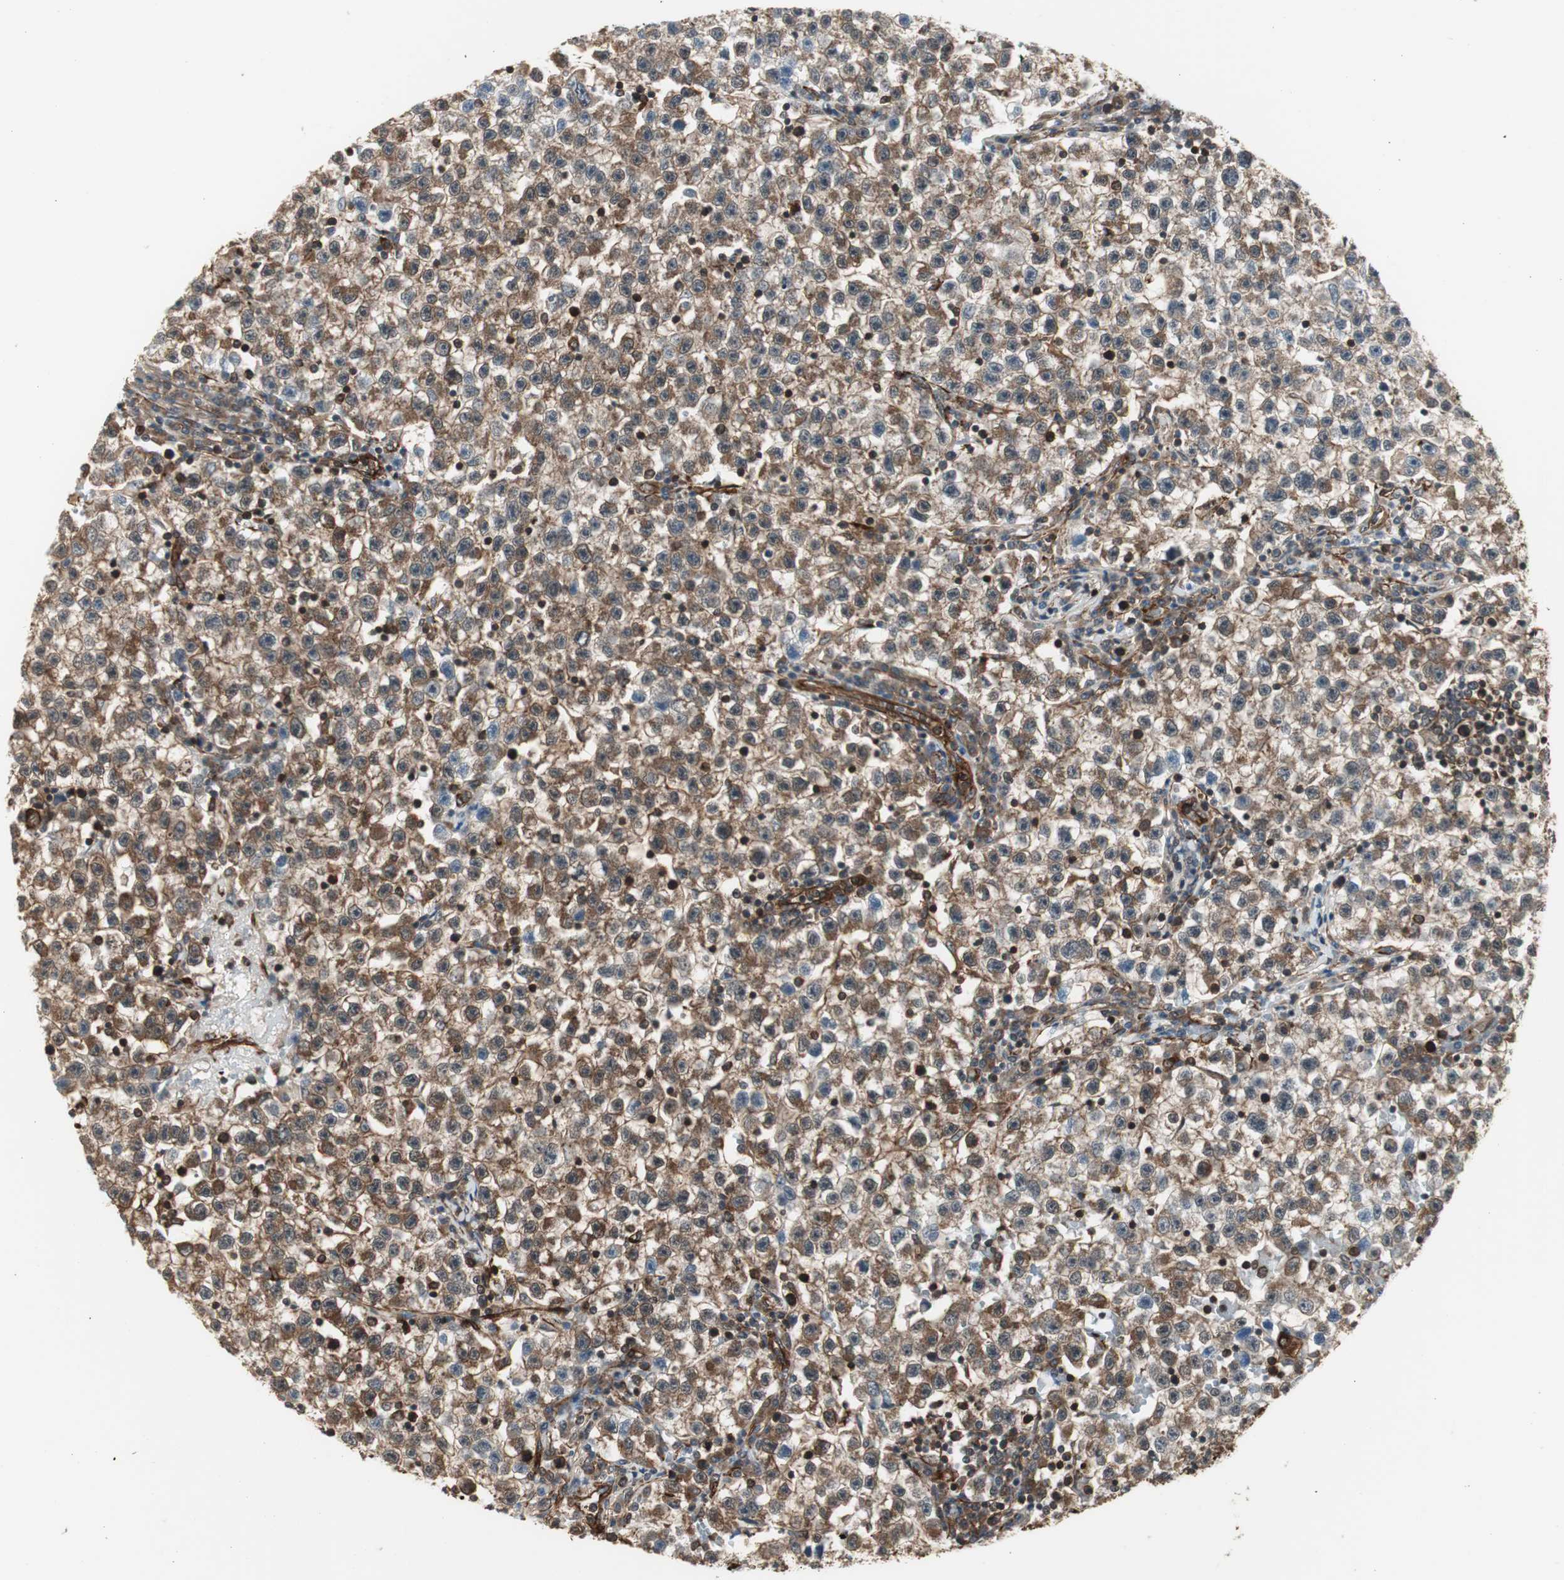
{"staining": {"intensity": "moderate", "quantity": ">75%", "location": "cytoplasmic/membranous"}, "tissue": "testis cancer", "cell_type": "Tumor cells", "image_type": "cancer", "snomed": [{"axis": "morphology", "description": "Seminoma, NOS"}, {"axis": "topography", "description": "Testis"}], "caption": "Testis cancer (seminoma) stained with a protein marker shows moderate staining in tumor cells.", "gene": "PTPN11", "patient": {"sex": "male", "age": 22}}